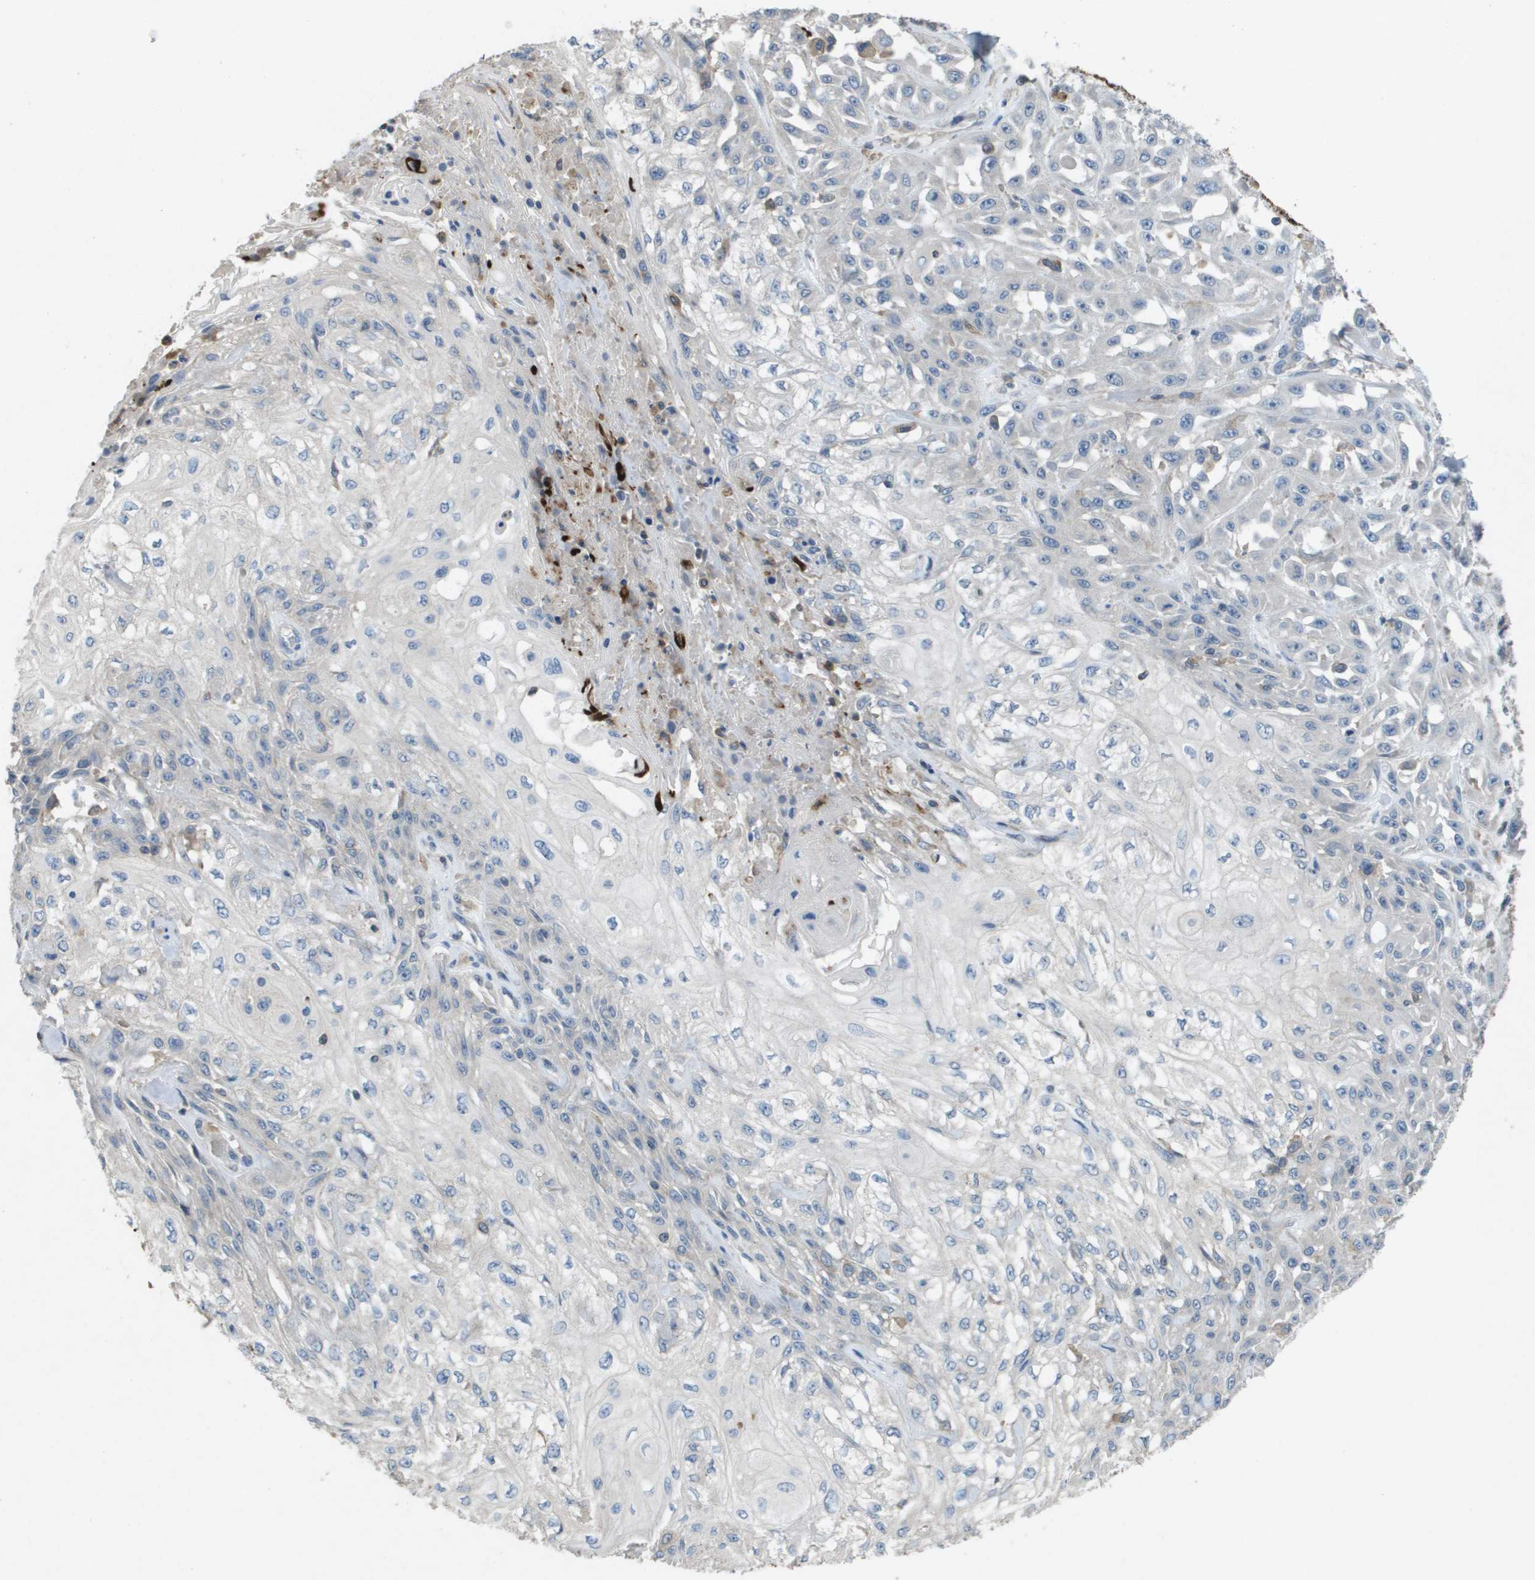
{"staining": {"intensity": "negative", "quantity": "none", "location": "none"}, "tissue": "skin cancer", "cell_type": "Tumor cells", "image_type": "cancer", "snomed": [{"axis": "morphology", "description": "Squamous cell carcinoma, NOS"}, {"axis": "morphology", "description": "Squamous cell carcinoma, metastatic, NOS"}, {"axis": "topography", "description": "Skin"}, {"axis": "topography", "description": "Lymph node"}], "caption": "Immunohistochemistry histopathology image of neoplastic tissue: skin cancer (metastatic squamous cell carcinoma) stained with DAB shows no significant protein staining in tumor cells.", "gene": "CLCA4", "patient": {"sex": "male", "age": 75}}